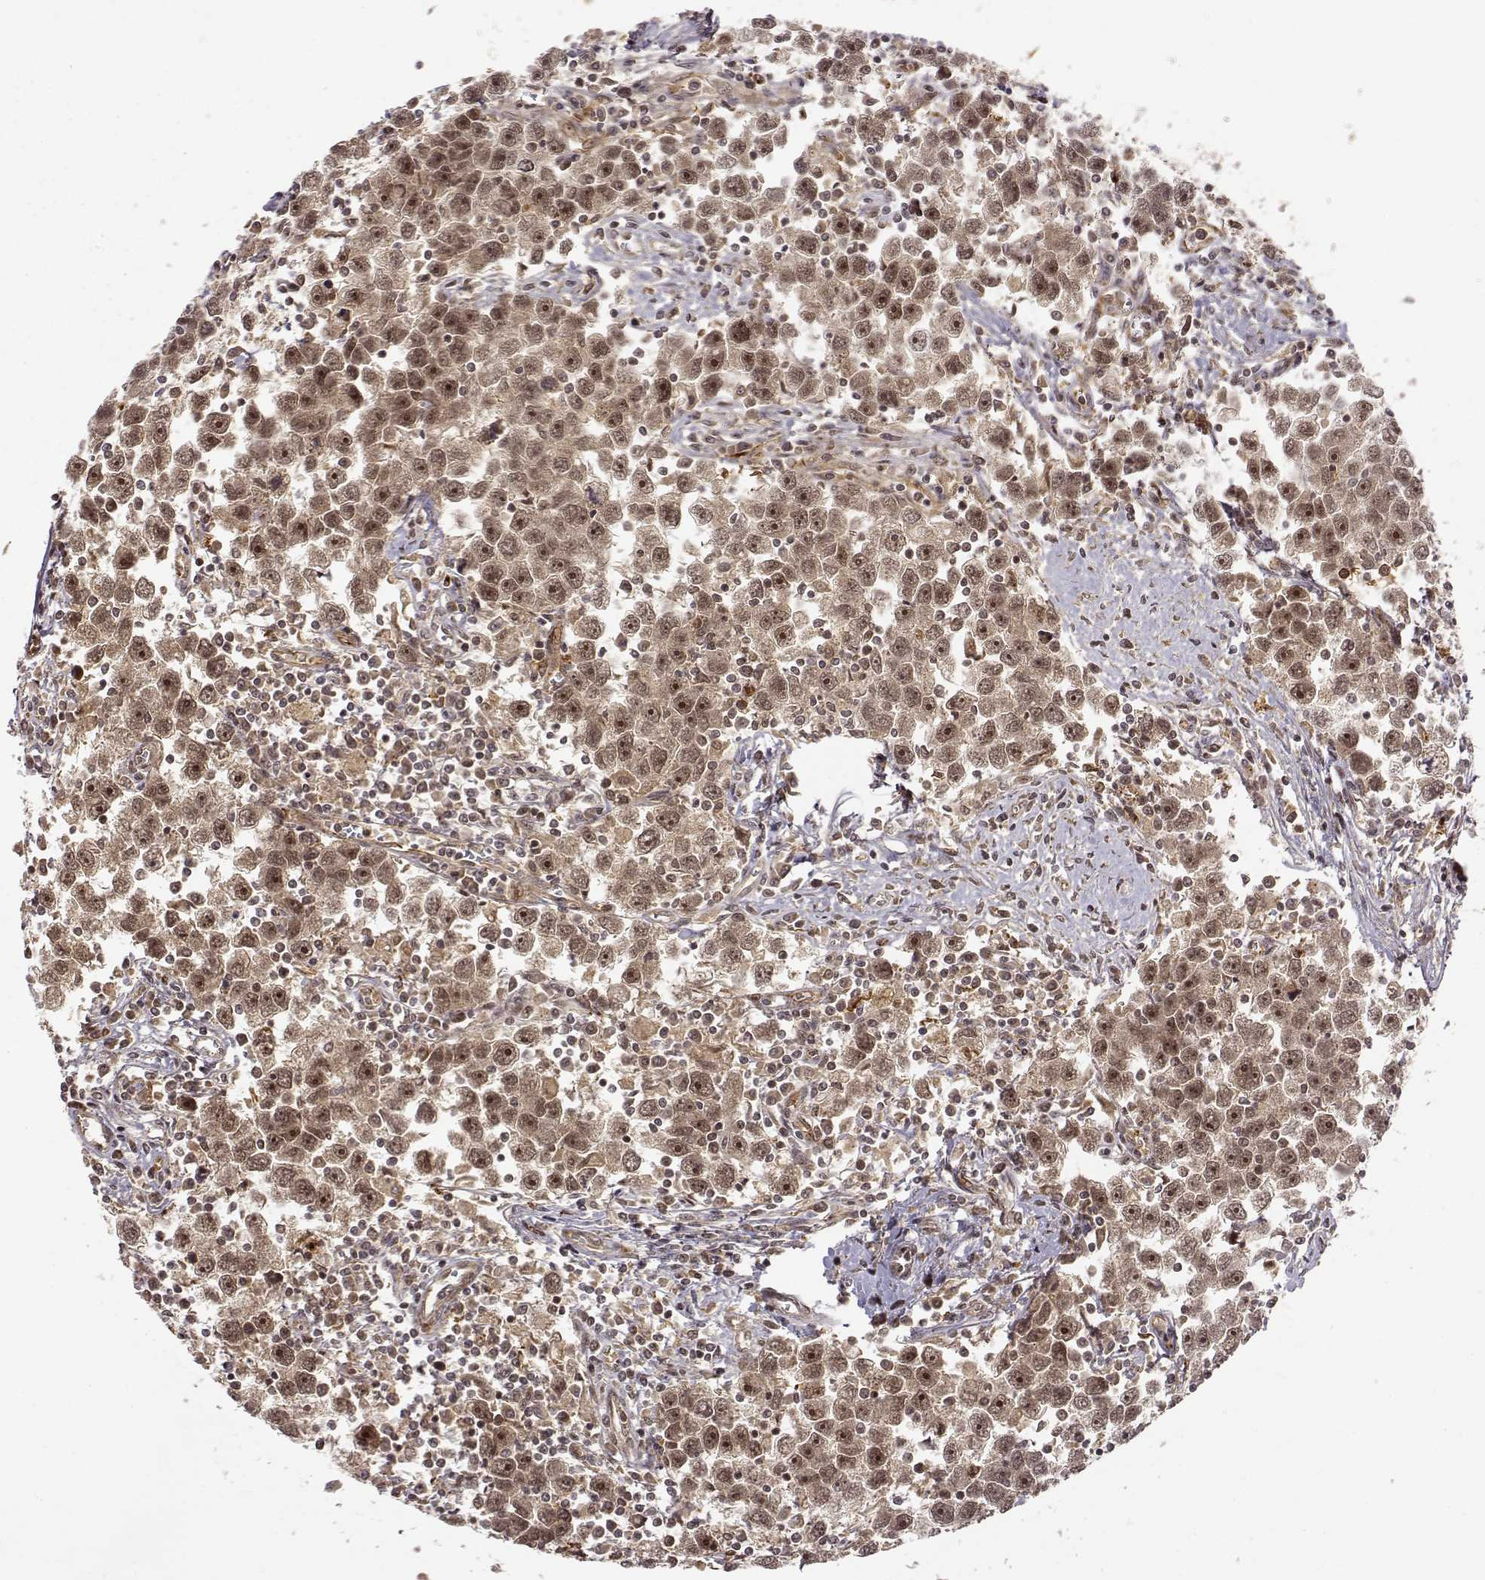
{"staining": {"intensity": "moderate", "quantity": ">75%", "location": "cytoplasmic/membranous,nuclear"}, "tissue": "testis cancer", "cell_type": "Tumor cells", "image_type": "cancer", "snomed": [{"axis": "morphology", "description": "Seminoma, NOS"}, {"axis": "topography", "description": "Testis"}], "caption": "The micrograph exhibits staining of testis cancer (seminoma), revealing moderate cytoplasmic/membranous and nuclear protein positivity (brown color) within tumor cells.", "gene": "MAEA", "patient": {"sex": "male", "age": 30}}